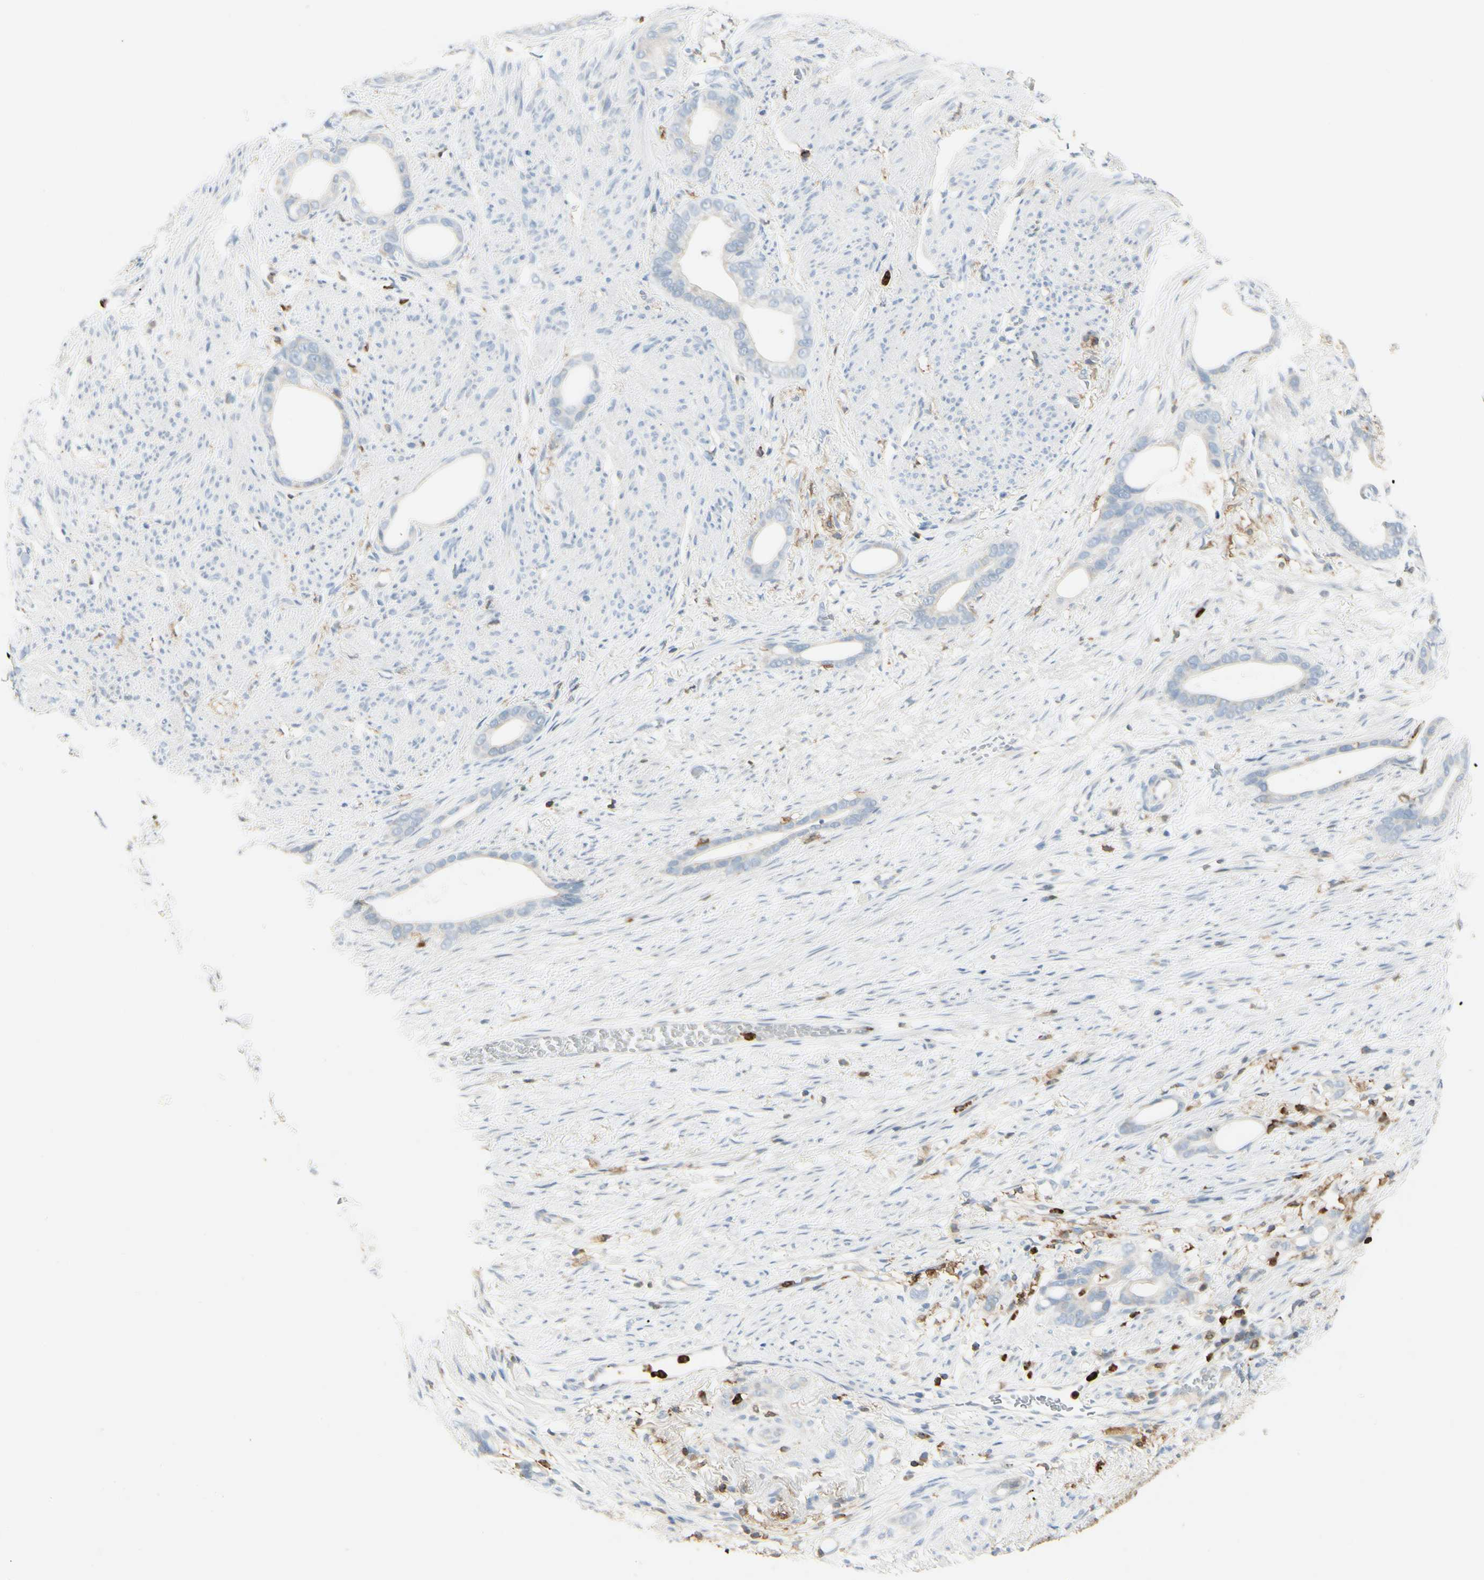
{"staining": {"intensity": "negative", "quantity": "none", "location": "none"}, "tissue": "stomach cancer", "cell_type": "Tumor cells", "image_type": "cancer", "snomed": [{"axis": "morphology", "description": "Adenocarcinoma, NOS"}, {"axis": "topography", "description": "Stomach"}], "caption": "Human adenocarcinoma (stomach) stained for a protein using immunohistochemistry displays no positivity in tumor cells.", "gene": "ITGB2", "patient": {"sex": "female", "age": 75}}